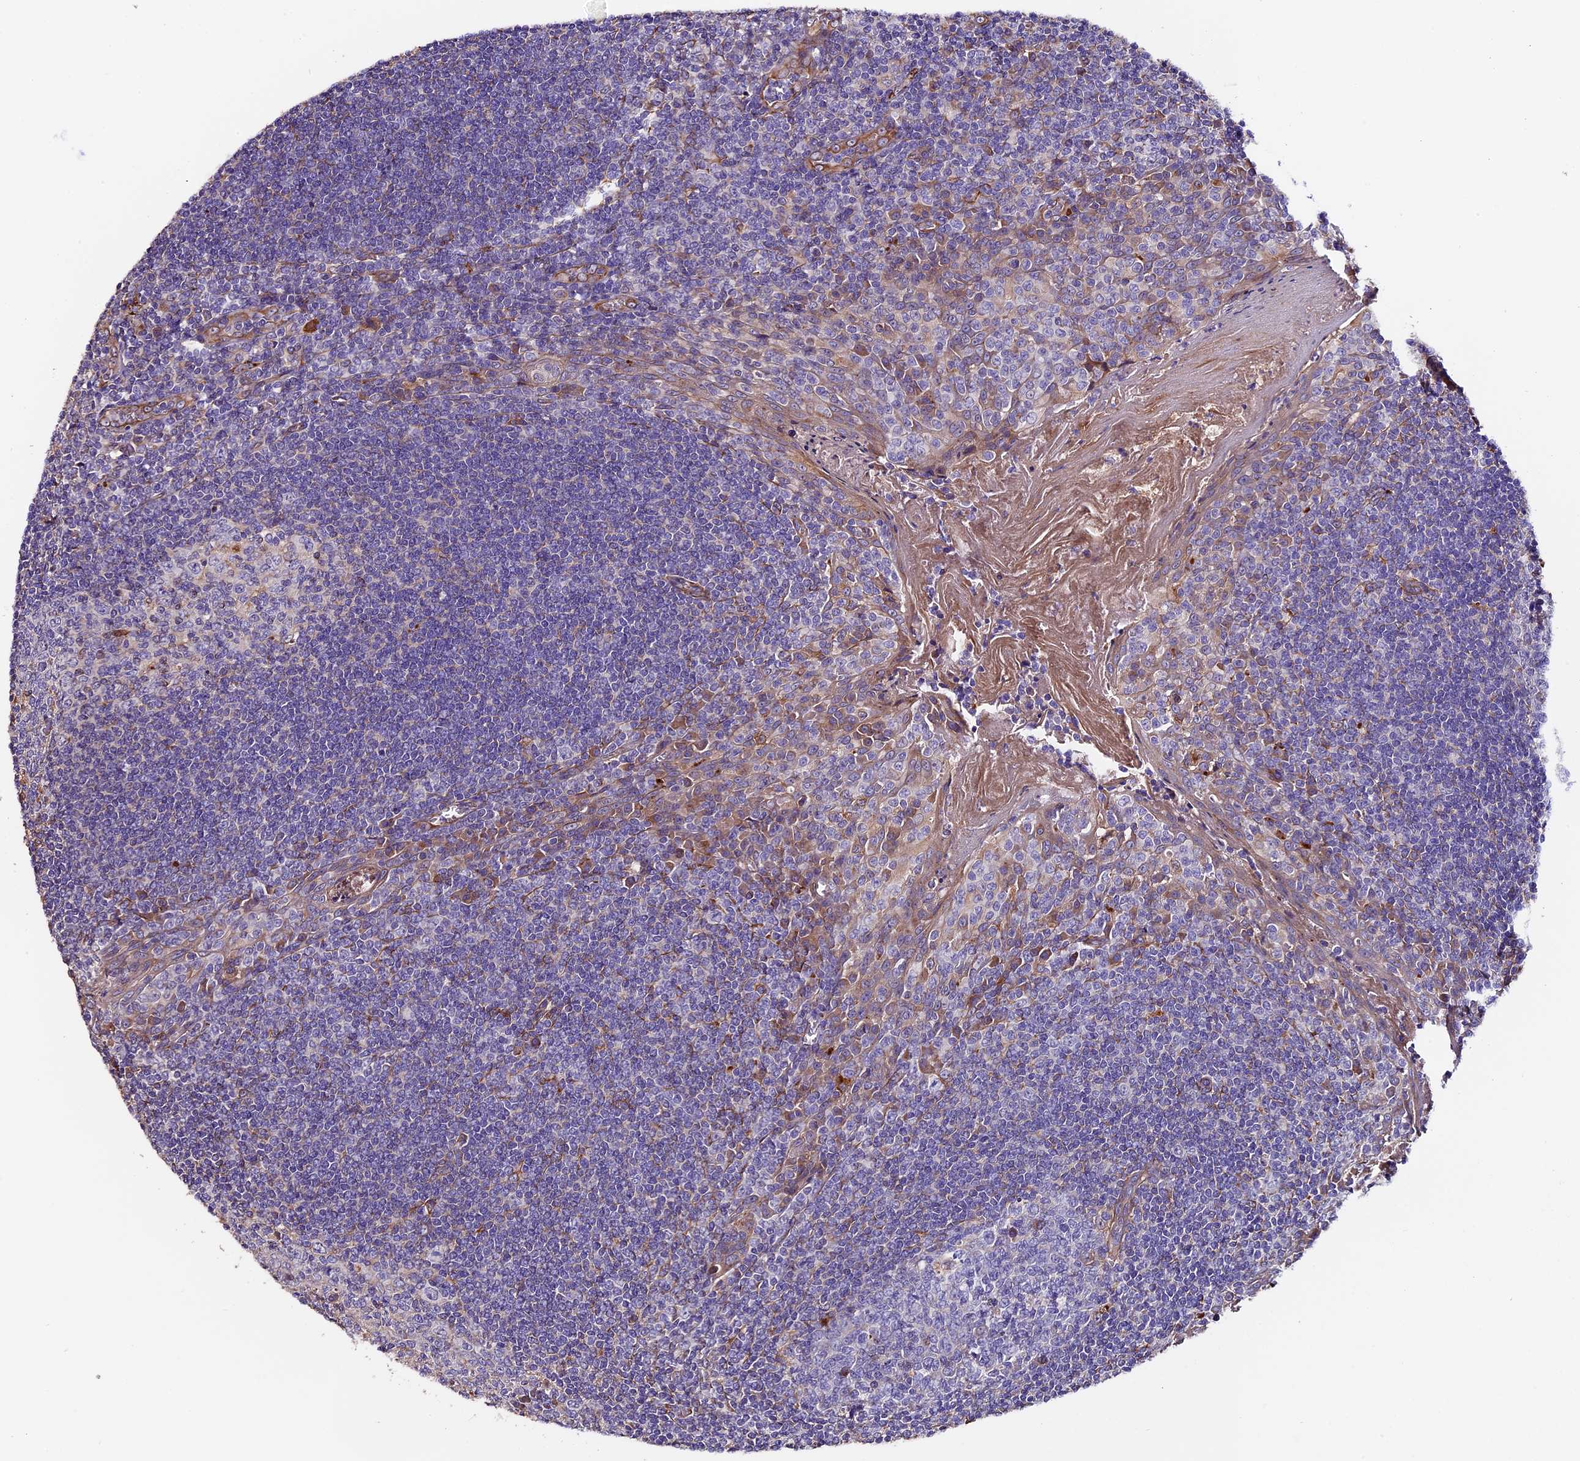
{"staining": {"intensity": "weak", "quantity": "<25%", "location": "cytoplasmic/membranous"}, "tissue": "tonsil", "cell_type": "Germinal center cells", "image_type": "normal", "snomed": [{"axis": "morphology", "description": "Normal tissue, NOS"}, {"axis": "topography", "description": "Tonsil"}], "caption": "Histopathology image shows no significant protein positivity in germinal center cells of normal tonsil.", "gene": "CLN5", "patient": {"sex": "male", "age": 27}}